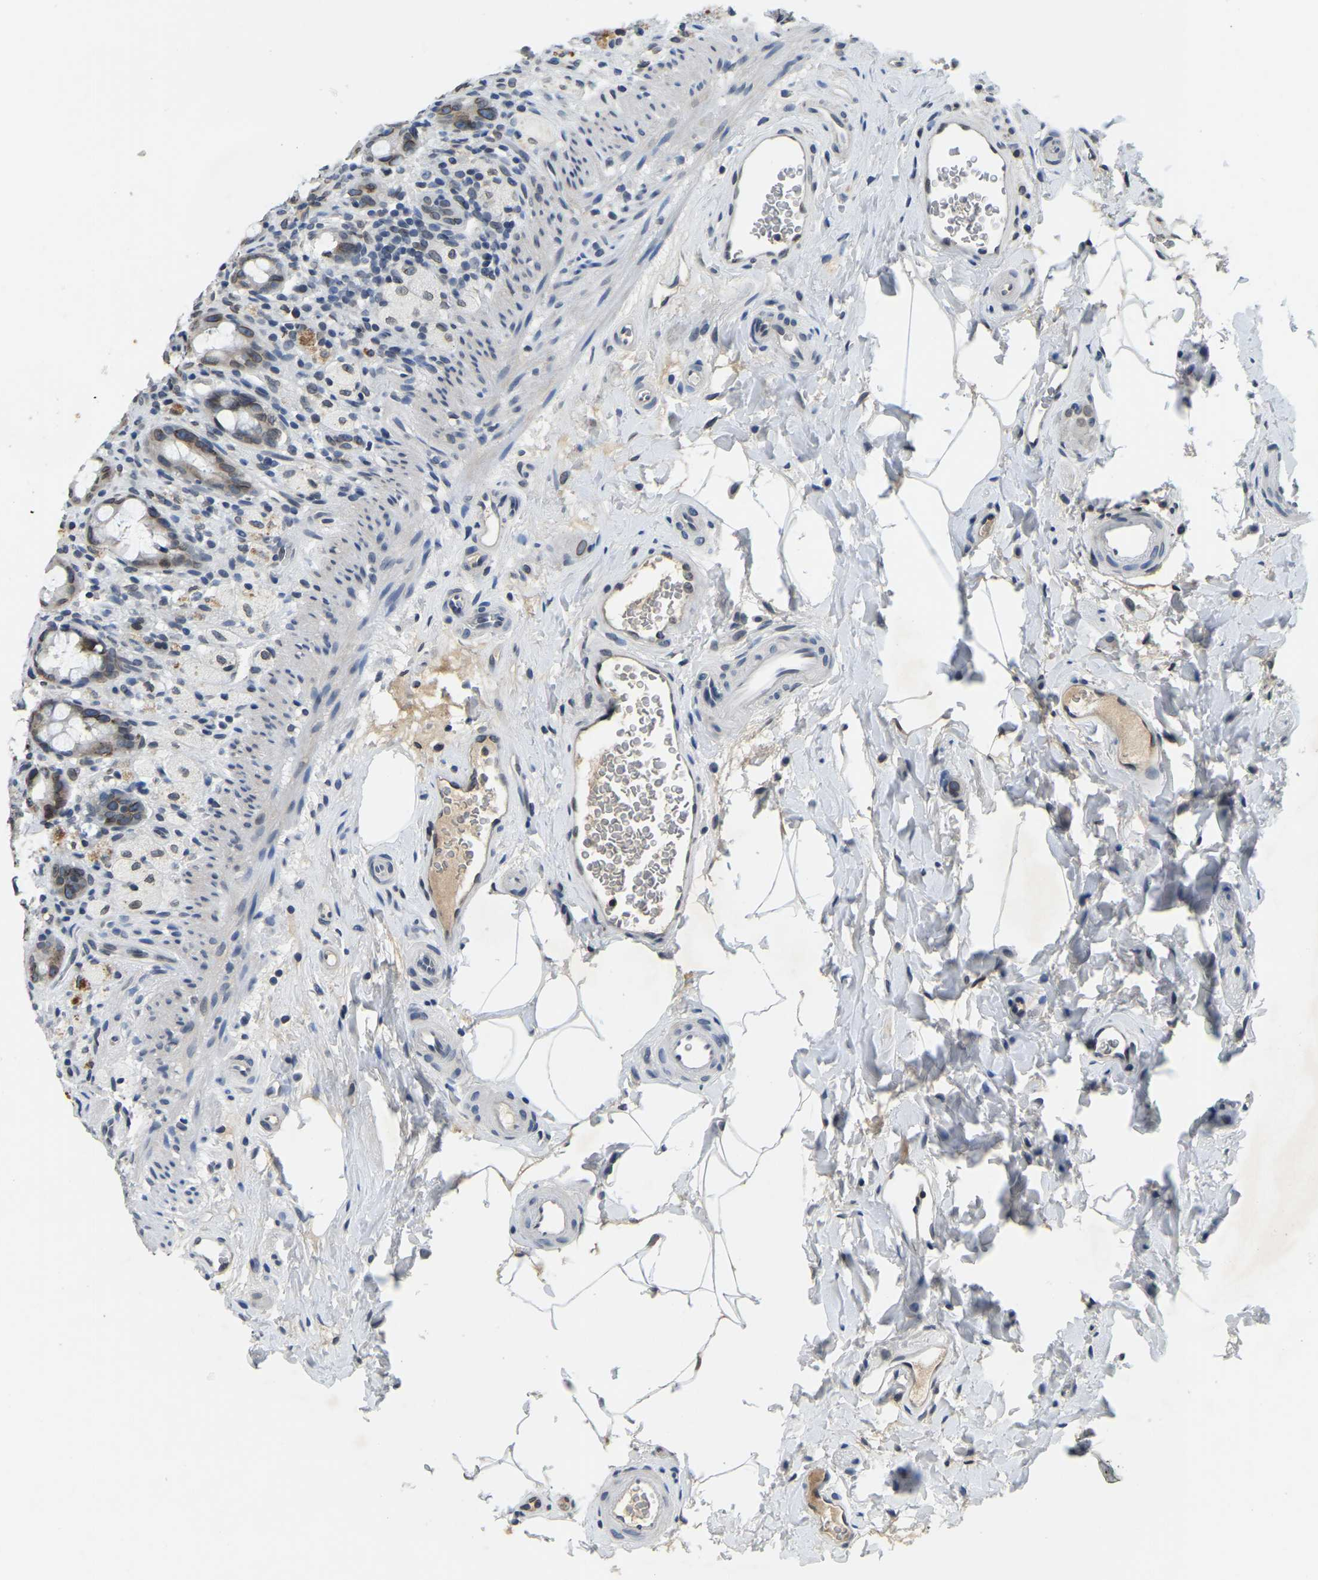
{"staining": {"intensity": "weak", "quantity": ">75%", "location": "cytoplasmic/membranous,nuclear"}, "tissue": "rectum", "cell_type": "Glandular cells", "image_type": "normal", "snomed": [{"axis": "morphology", "description": "Normal tissue, NOS"}, {"axis": "topography", "description": "Rectum"}], "caption": "Immunohistochemical staining of normal rectum demonstrates >75% levels of weak cytoplasmic/membranous,nuclear protein expression in approximately >75% of glandular cells.", "gene": "RANBP2", "patient": {"sex": "male", "age": 44}}